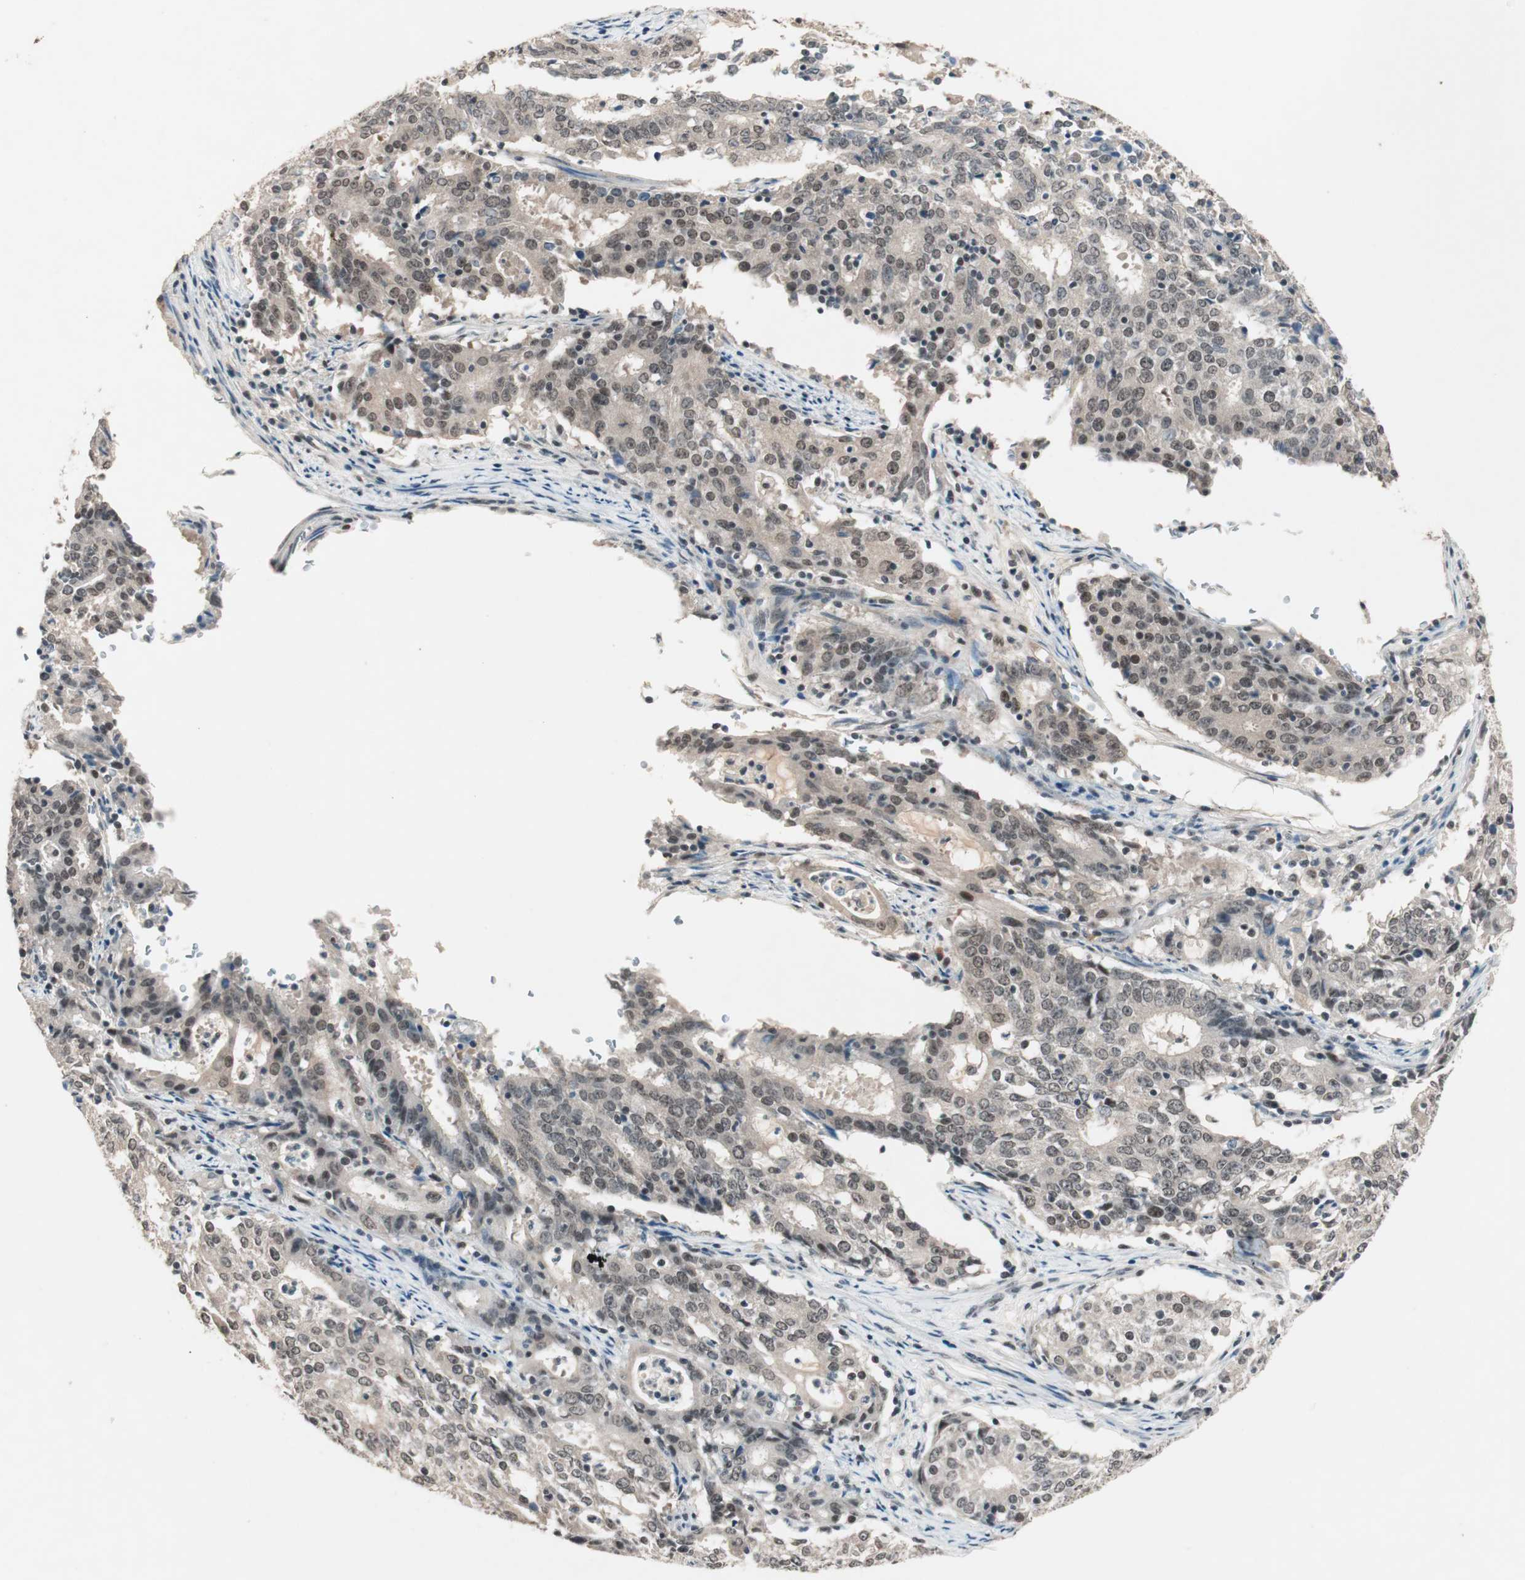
{"staining": {"intensity": "weak", "quantity": "25%-75%", "location": "nuclear"}, "tissue": "cervical cancer", "cell_type": "Tumor cells", "image_type": "cancer", "snomed": [{"axis": "morphology", "description": "Adenocarcinoma, NOS"}, {"axis": "topography", "description": "Cervix"}], "caption": "High-magnification brightfield microscopy of cervical adenocarcinoma stained with DAB (3,3'-diaminobenzidine) (brown) and counterstained with hematoxylin (blue). tumor cells exhibit weak nuclear expression is seen in approximately25%-75% of cells.", "gene": "NFRKB", "patient": {"sex": "female", "age": 44}}